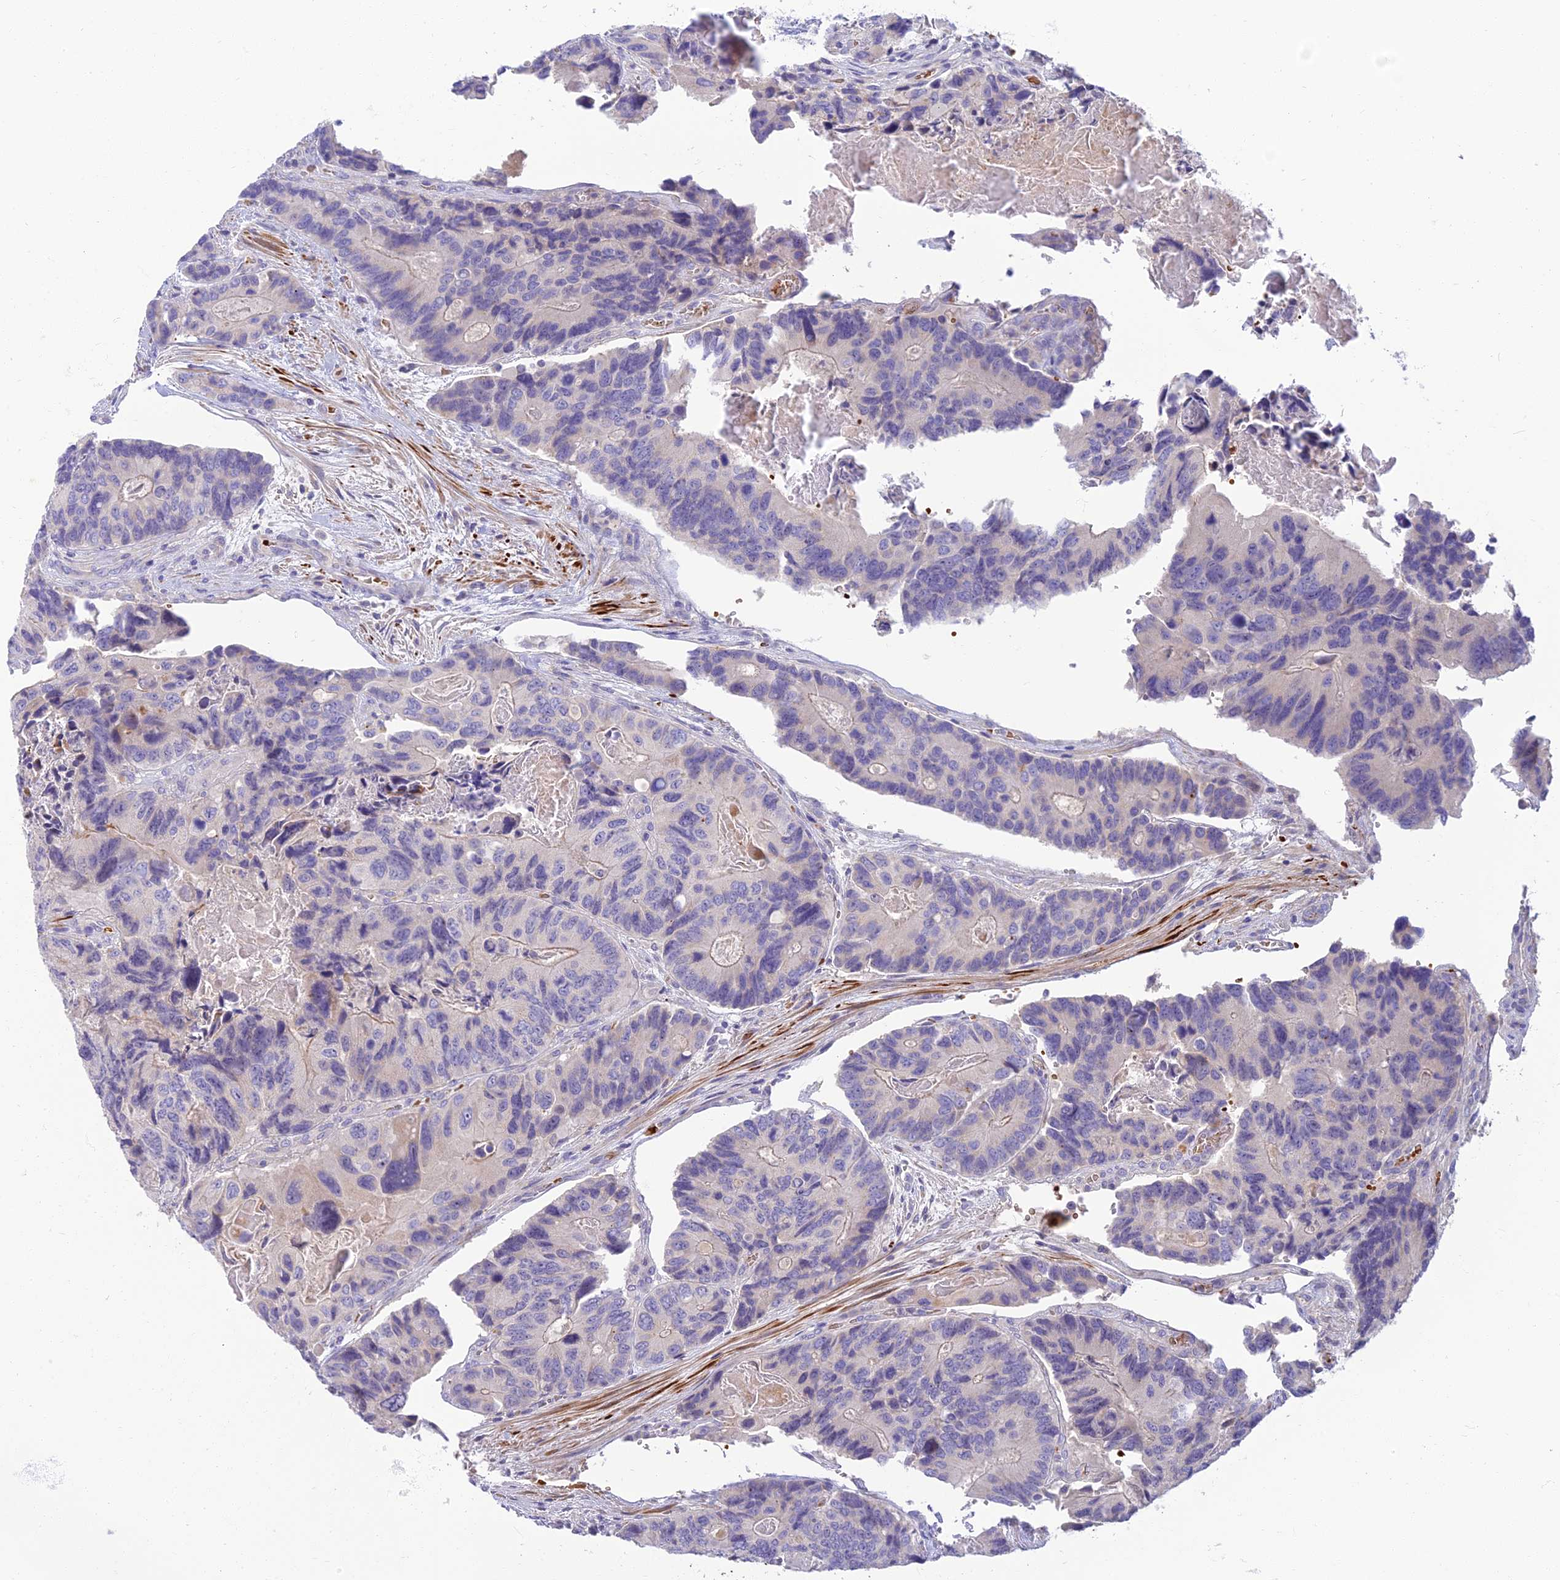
{"staining": {"intensity": "negative", "quantity": "none", "location": "none"}, "tissue": "colorectal cancer", "cell_type": "Tumor cells", "image_type": "cancer", "snomed": [{"axis": "morphology", "description": "Adenocarcinoma, NOS"}, {"axis": "topography", "description": "Colon"}], "caption": "Protein analysis of colorectal adenocarcinoma demonstrates no significant positivity in tumor cells.", "gene": "CLIP4", "patient": {"sex": "male", "age": 84}}